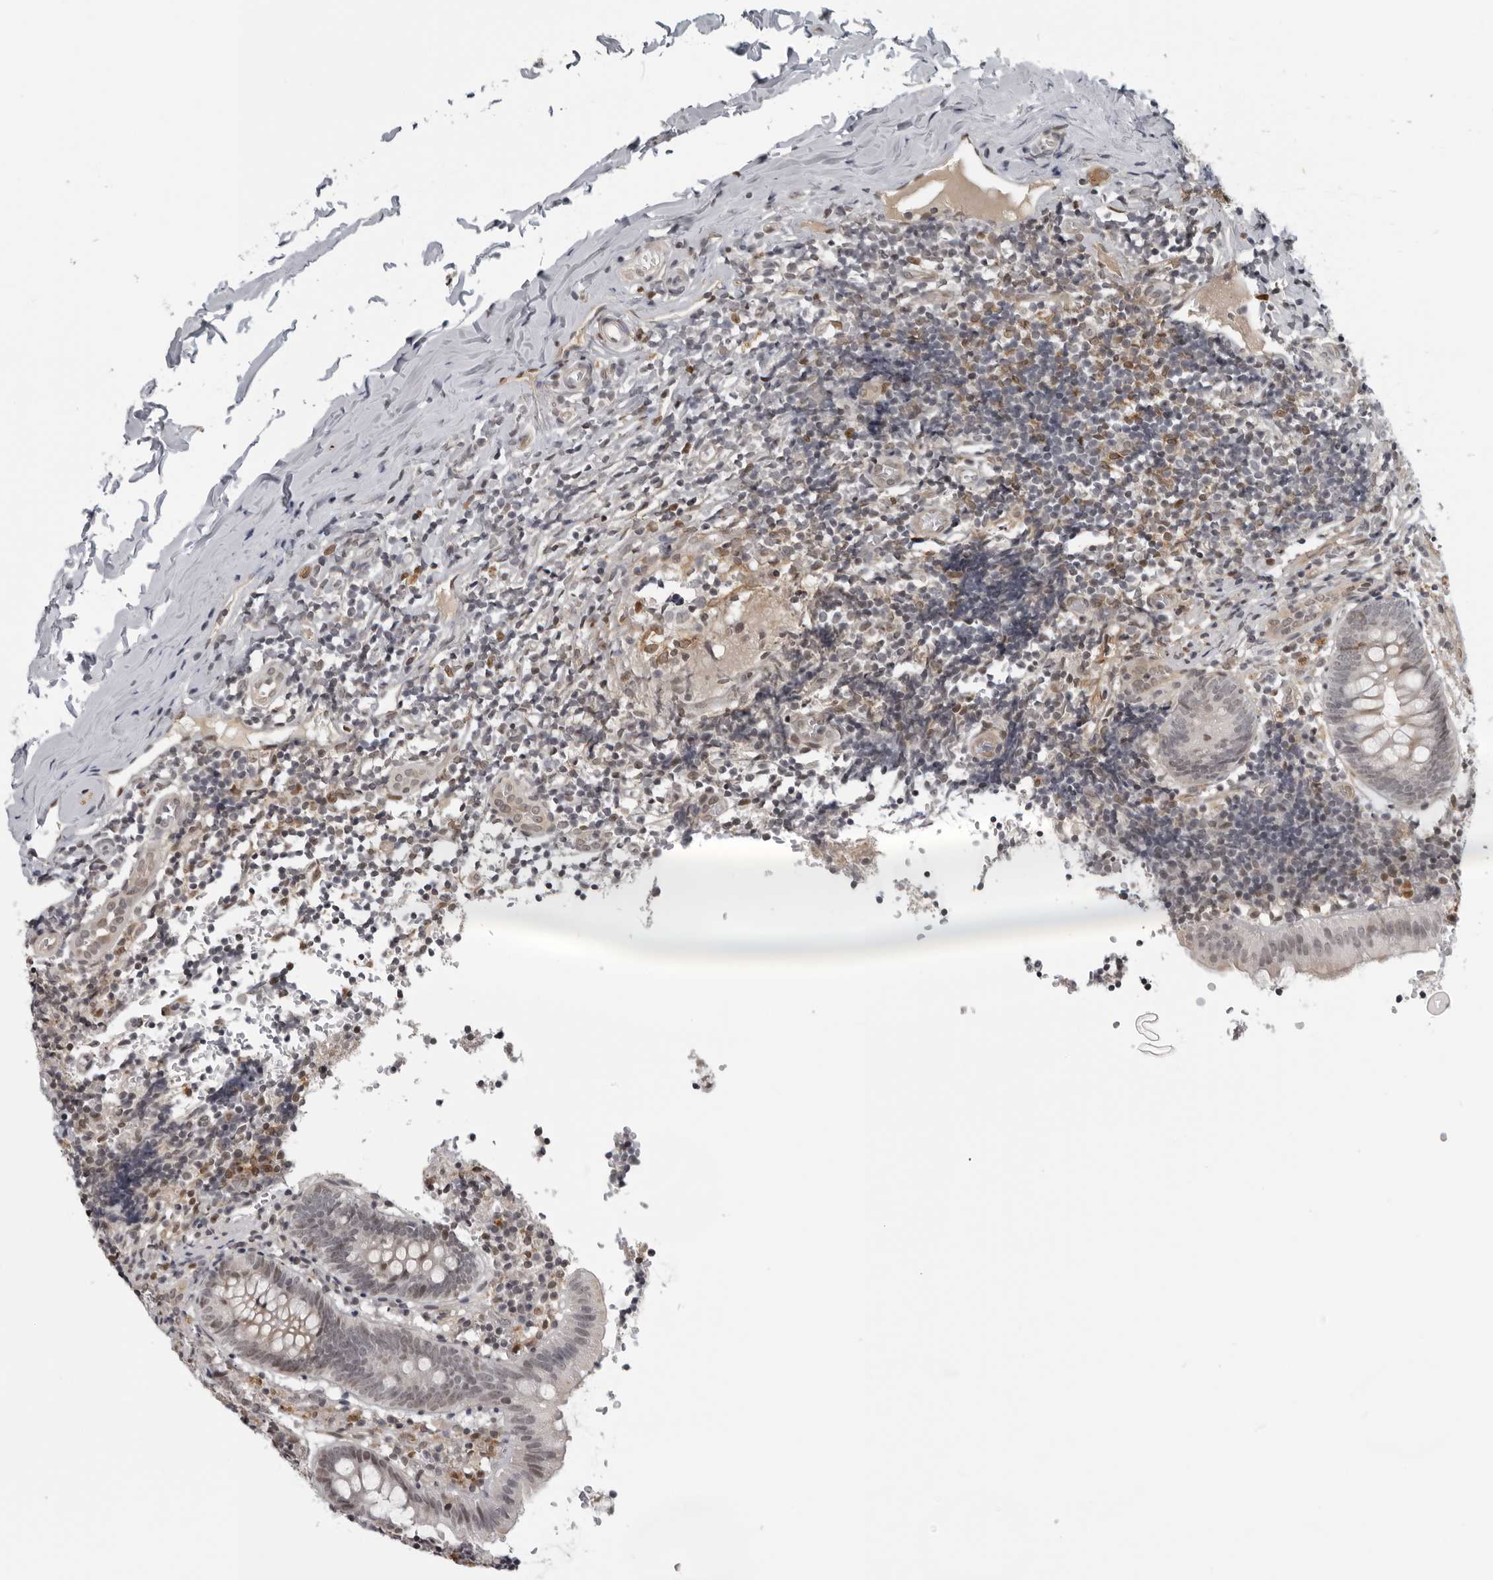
{"staining": {"intensity": "weak", "quantity": "25%-75%", "location": "nuclear"}, "tissue": "appendix", "cell_type": "Glandular cells", "image_type": "normal", "snomed": [{"axis": "morphology", "description": "Normal tissue, NOS"}, {"axis": "topography", "description": "Appendix"}], "caption": "Protein staining of normal appendix exhibits weak nuclear positivity in about 25%-75% of glandular cells.", "gene": "MAF", "patient": {"sex": "male", "age": 8}}